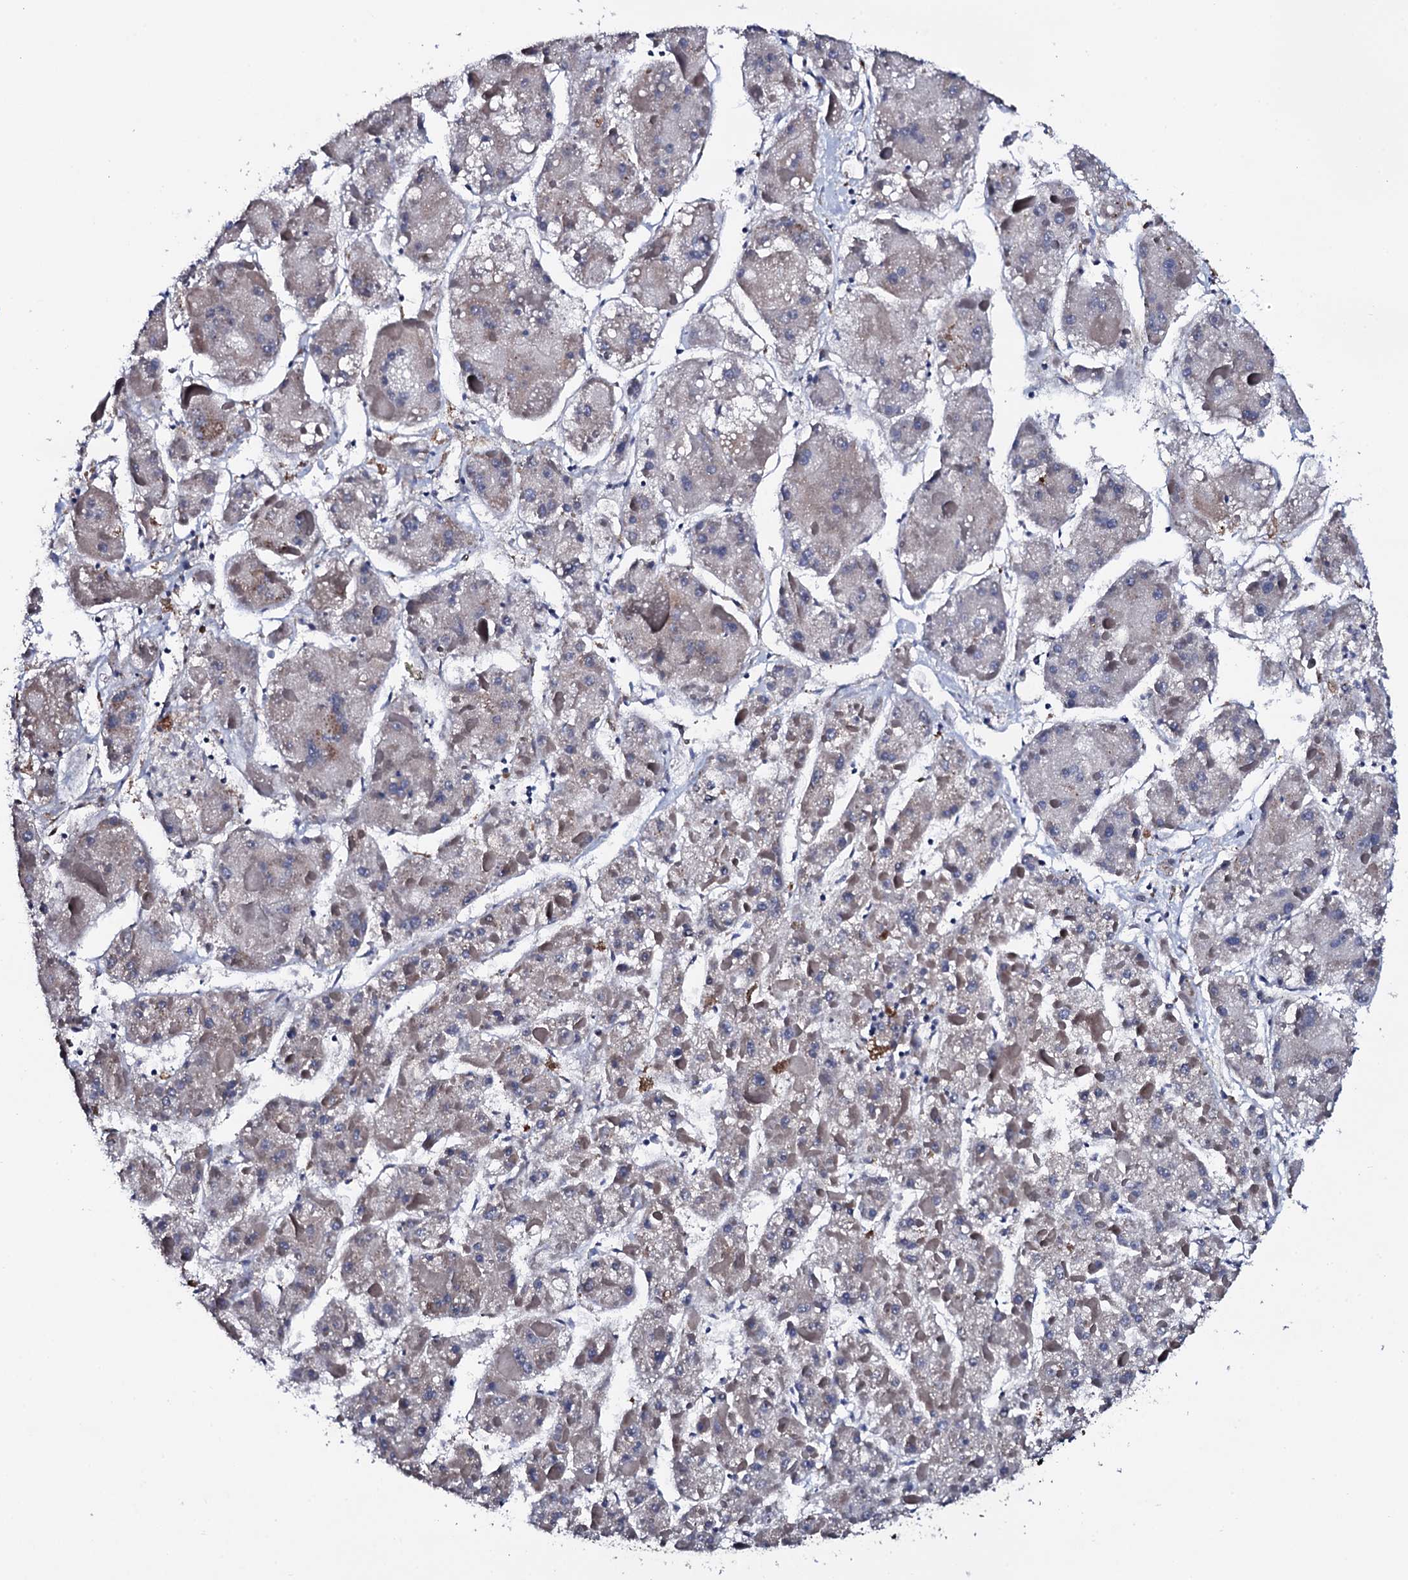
{"staining": {"intensity": "negative", "quantity": "none", "location": "none"}, "tissue": "liver cancer", "cell_type": "Tumor cells", "image_type": "cancer", "snomed": [{"axis": "morphology", "description": "Carcinoma, Hepatocellular, NOS"}, {"axis": "topography", "description": "Liver"}], "caption": "Micrograph shows no protein expression in tumor cells of liver cancer (hepatocellular carcinoma) tissue.", "gene": "PLET1", "patient": {"sex": "female", "age": 73}}